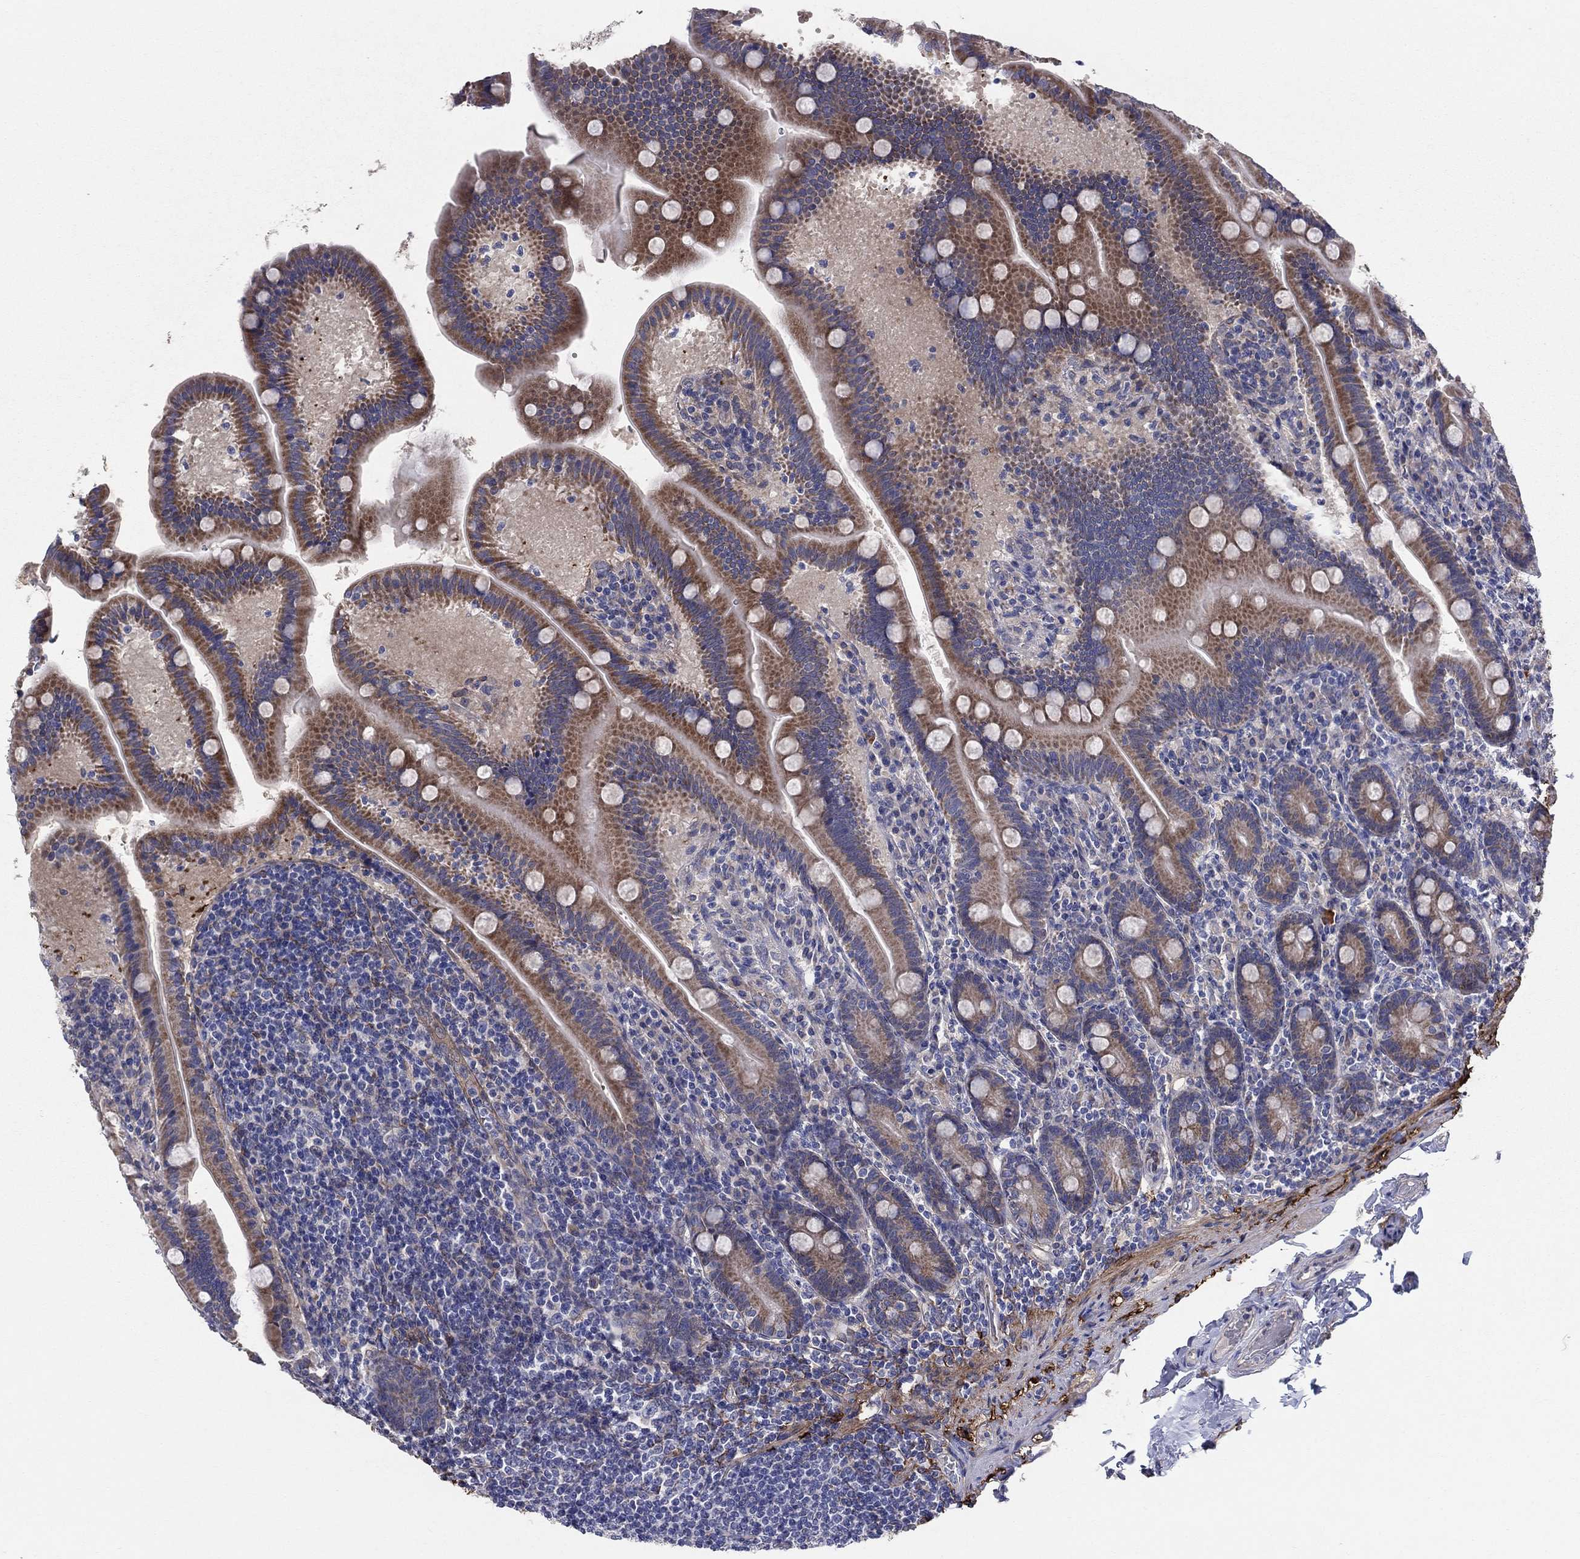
{"staining": {"intensity": "moderate", "quantity": ">75%", "location": "cytoplasmic/membranous"}, "tissue": "small intestine", "cell_type": "Glandular cells", "image_type": "normal", "snomed": [{"axis": "morphology", "description": "Normal tissue, NOS"}, {"axis": "topography", "description": "Small intestine"}], "caption": "Normal small intestine exhibits moderate cytoplasmic/membranous expression in about >75% of glandular cells, visualized by immunohistochemistry. (DAB (3,3'-diaminobenzidine) = brown stain, brightfield microscopy at high magnification).", "gene": "EMP2", "patient": {"sex": "male", "age": 66}}